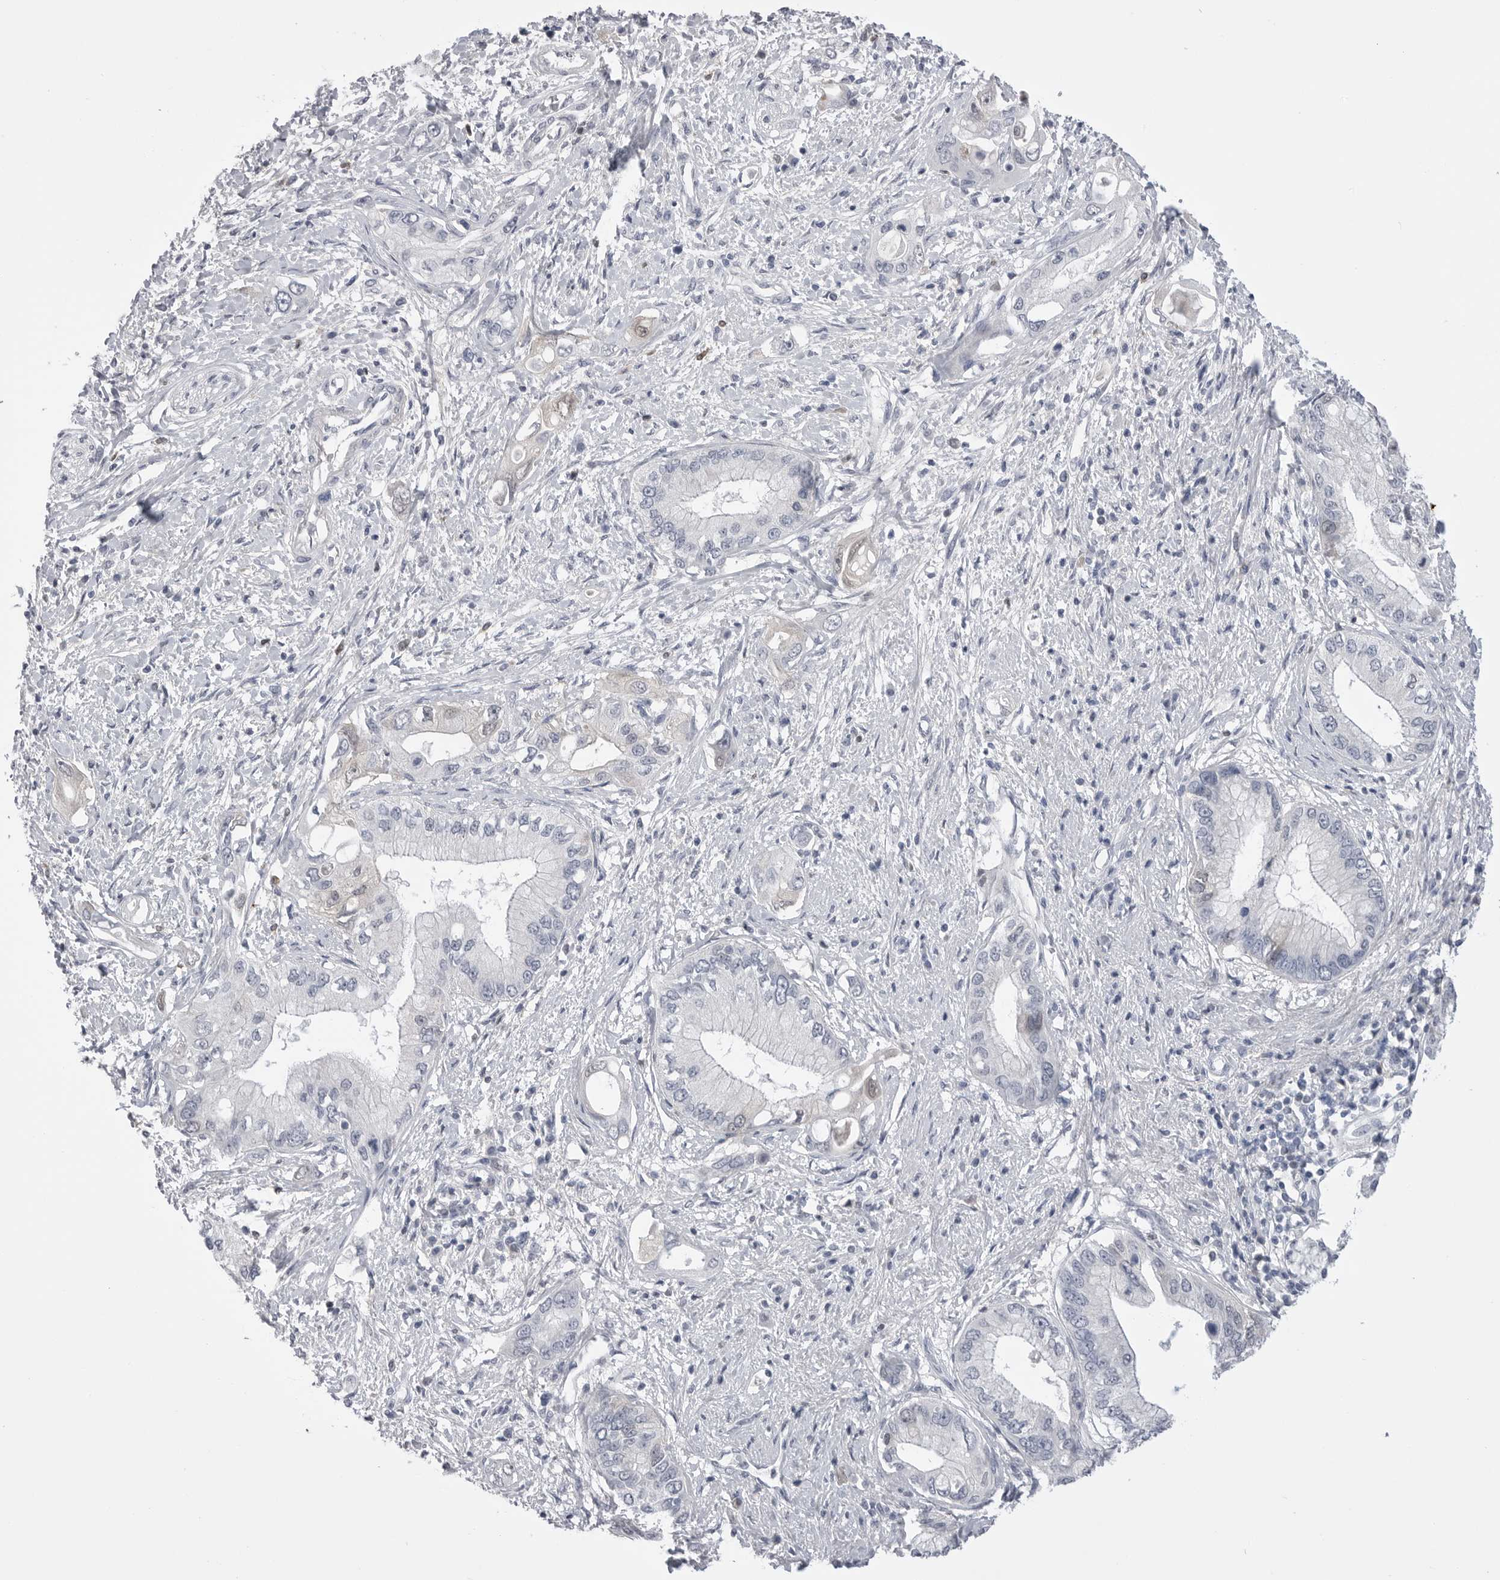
{"staining": {"intensity": "negative", "quantity": "none", "location": "none"}, "tissue": "pancreatic cancer", "cell_type": "Tumor cells", "image_type": "cancer", "snomed": [{"axis": "morphology", "description": "Inflammation, NOS"}, {"axis": "morphology", "description": "Adenocarcinoma, NOS"}, {"axis": "topography", "description": "Pancreas"}], "caption": "Immunohistochemistry (IHC) image of pancreatic adenocarcinoma stained for a protein (brown), which reveals no expression in tumor cells.", "gene": "CPB1", "patient": {"sex": "female", "age": 56}}